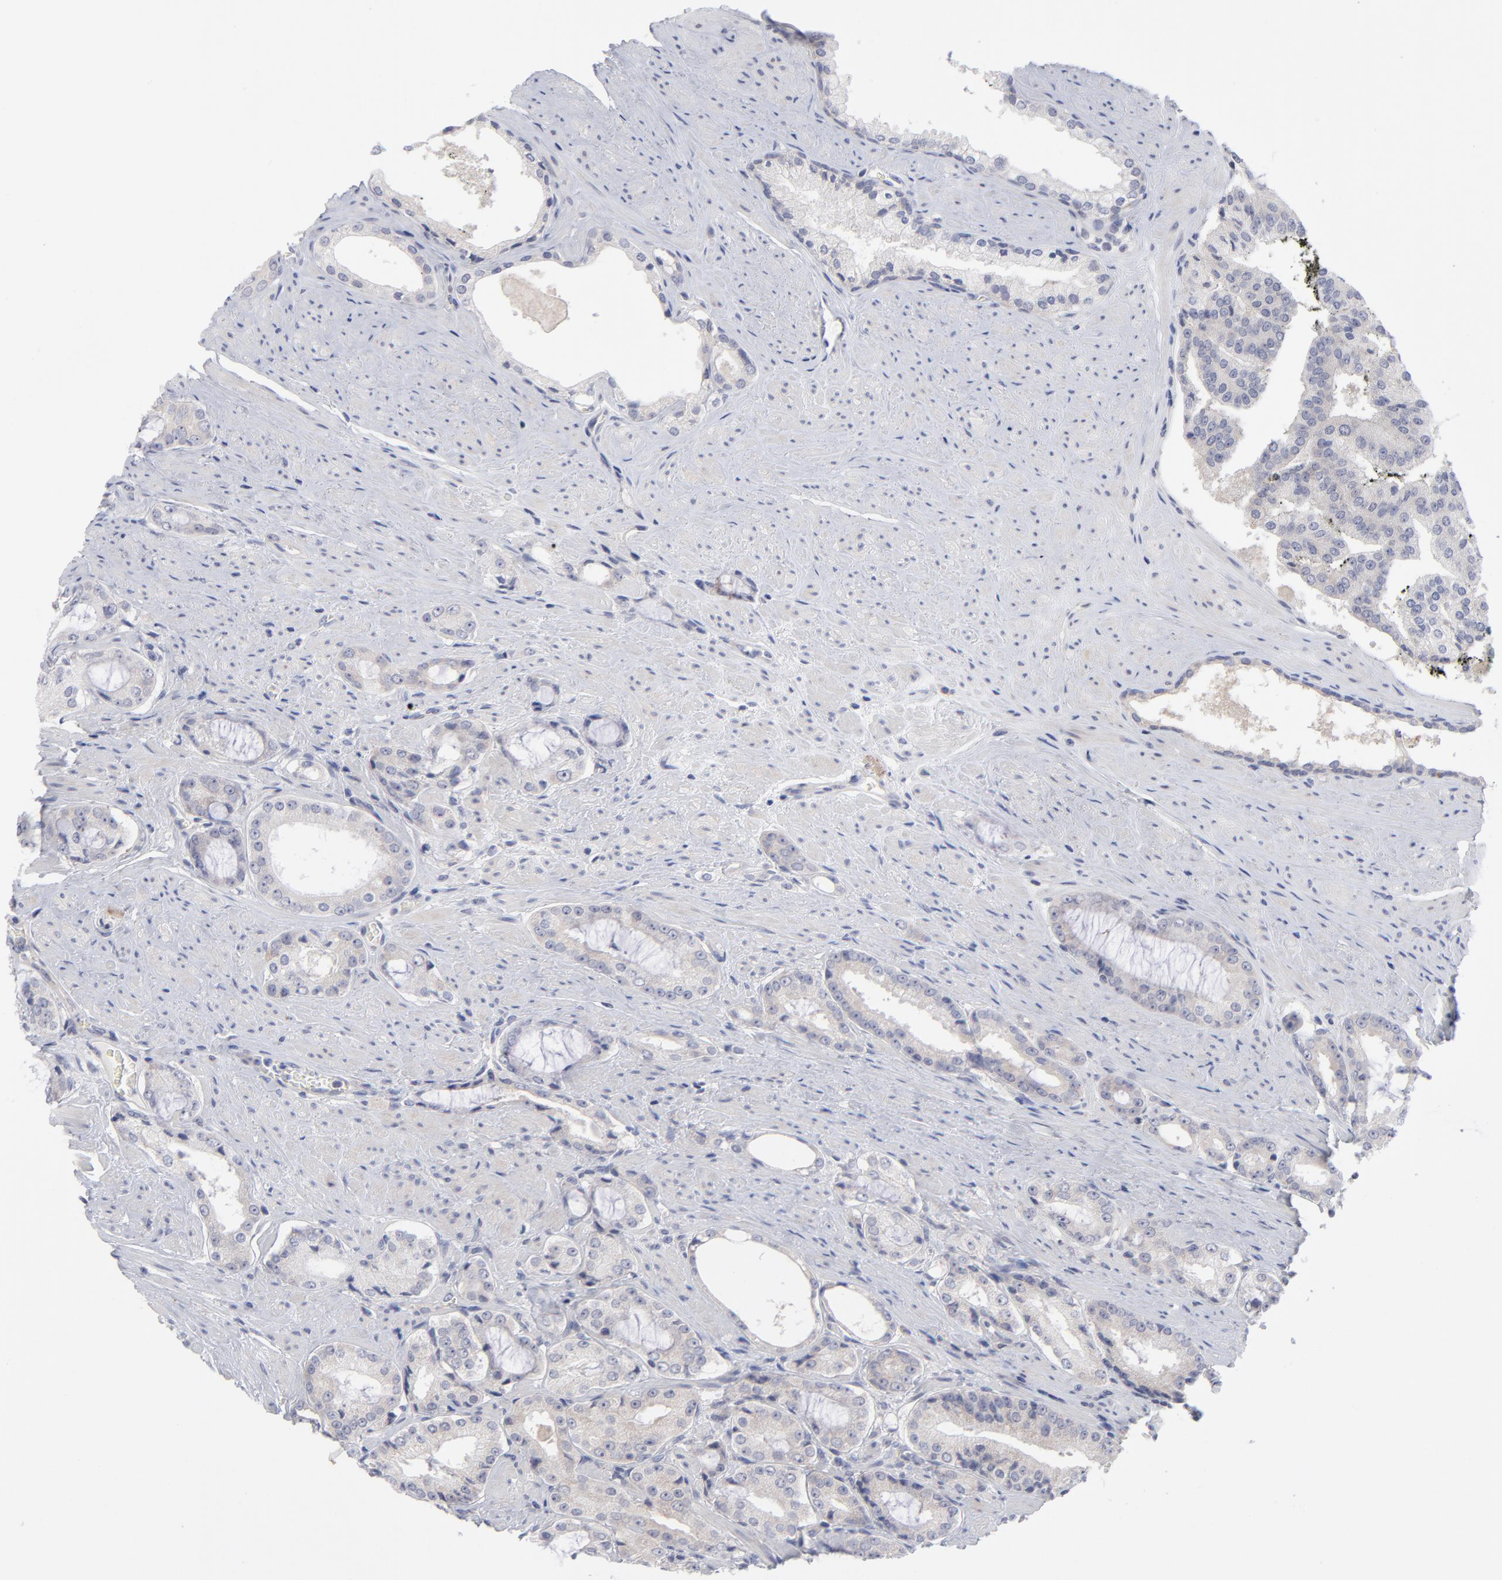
{"staining": {"intensity": "negative", "quantity": "none", "location": "none"}, "tissue": "prostate cancer", "cell_type": "Tumor cells", "image_type": "cancer", "snomed": [{"axis": "morphology", "description": "Adenocarcinoma, Medium grade"}, {"axis": "topography", "description": "Prostate"}], "caption": "This is a histopathology image of IHC staining of prostate adenocarcinoma (medium-grade), which shows no expression in tumor cells. The staining was performed using DAB to visualize the protein expression in brown, while the nuclei were stained in blue with hematoxylin (Magnification: 20x).", "gene": "RPS24", "patient": {"sex": "male", "age": 60}}